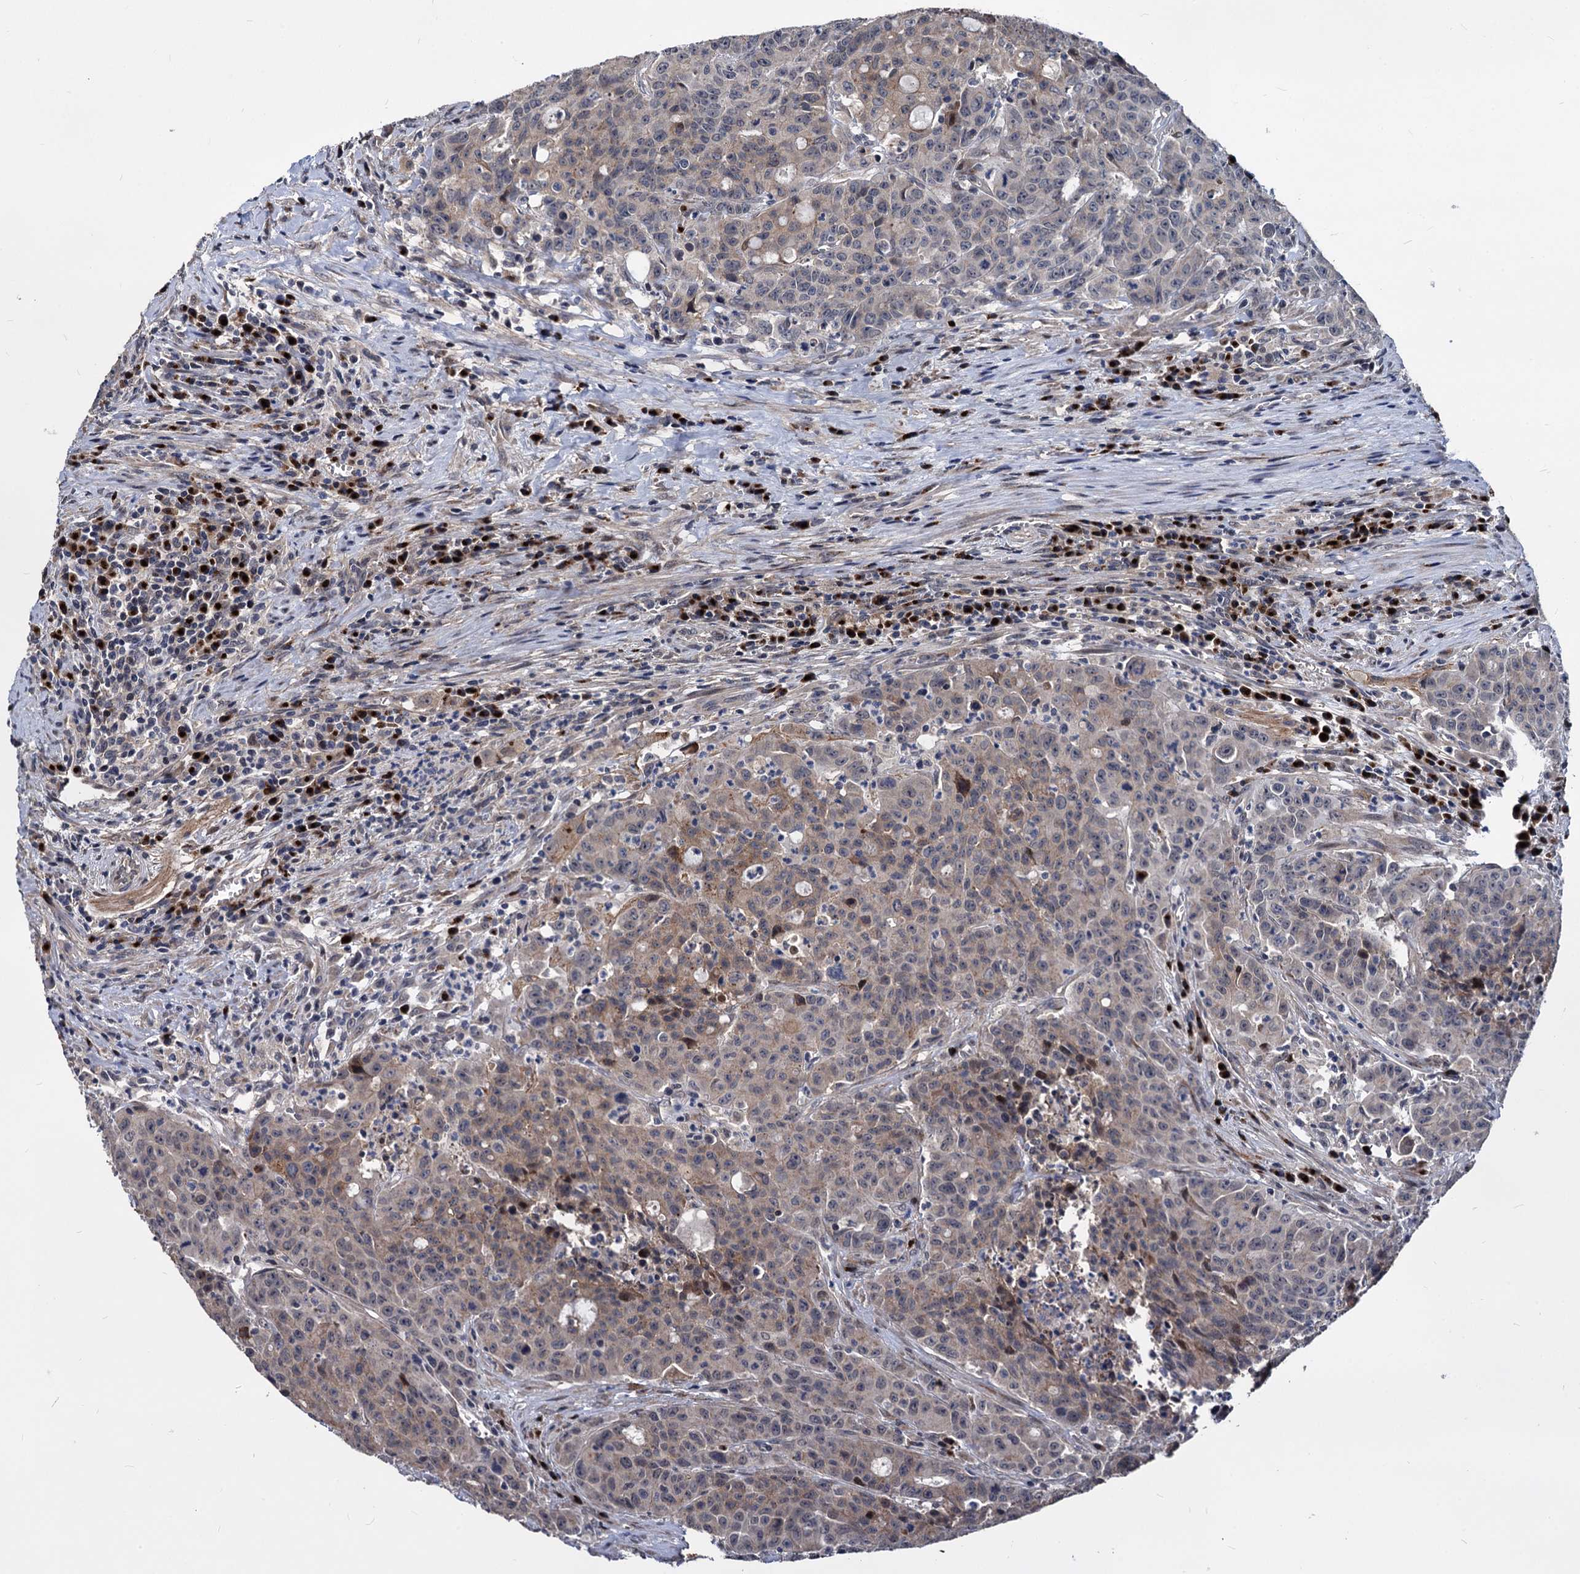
{"staining": {"intensity": "weak", "quantity": "25%-75%", "location": "cytoplasmic/membranous"}, "tissue": "colorectal cancer", "cell_type": "Tumor cells", "image_type": "cancer", "snomed": [{"axis": "morphology", "description": "Adenocarcinoma, NOS"}, {"axis": "topography", "description": "Colon"}], "caption": "Immunohistochemical staining of human colorectal adenocarcinoma demonstrates low levels of weak cytoplasmic/membranous expression in about 25%-75% of tumor cells. The staining was performed using DAB to visualize the protein expression in brown, while the nuclei were stained in blue with hematoxylin (Magnification: 20x).", "gene": "SMAGP", "patient": {"sex": "male", "age": 62}}